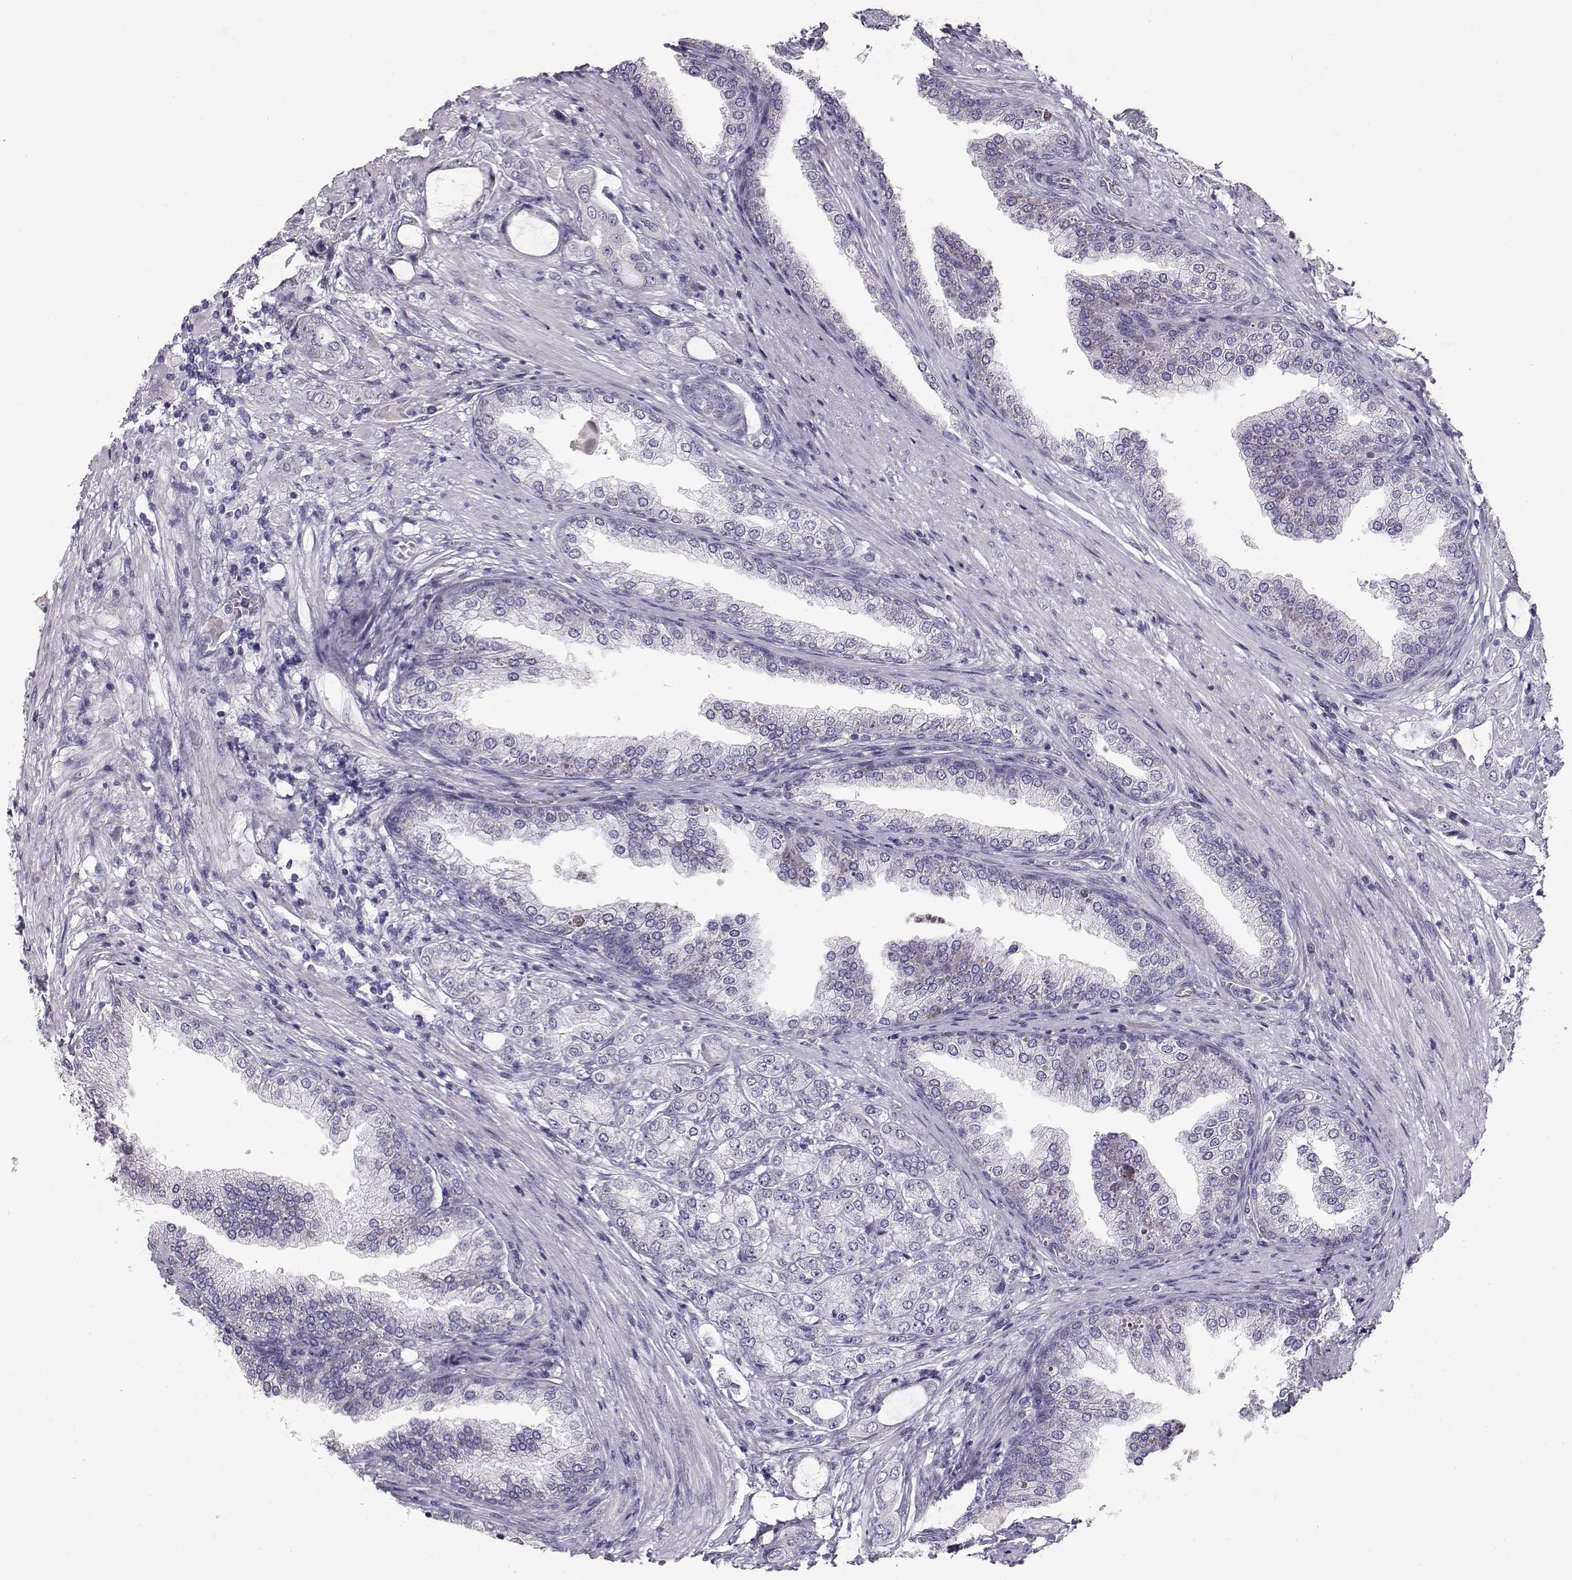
{"staining": {"intensity": "negative", "quantity": "none", "location": "none"}, "tissue": "prostate cancer", "cell_type": "Tumor cells", "image_type": "cancer", "snomed": [{"axis": "morphology", "description": "Adenocarcinoma, NOS"}, {"axis": "topography", "description": "Prostate"}], "caption": "Immunohistochemical staining of human adenocarcinoma (prostate) displays no significant expression in tumor cells.", "gene": "GLIPR1L2", "patient": {"sex": "male", "age": 63}}